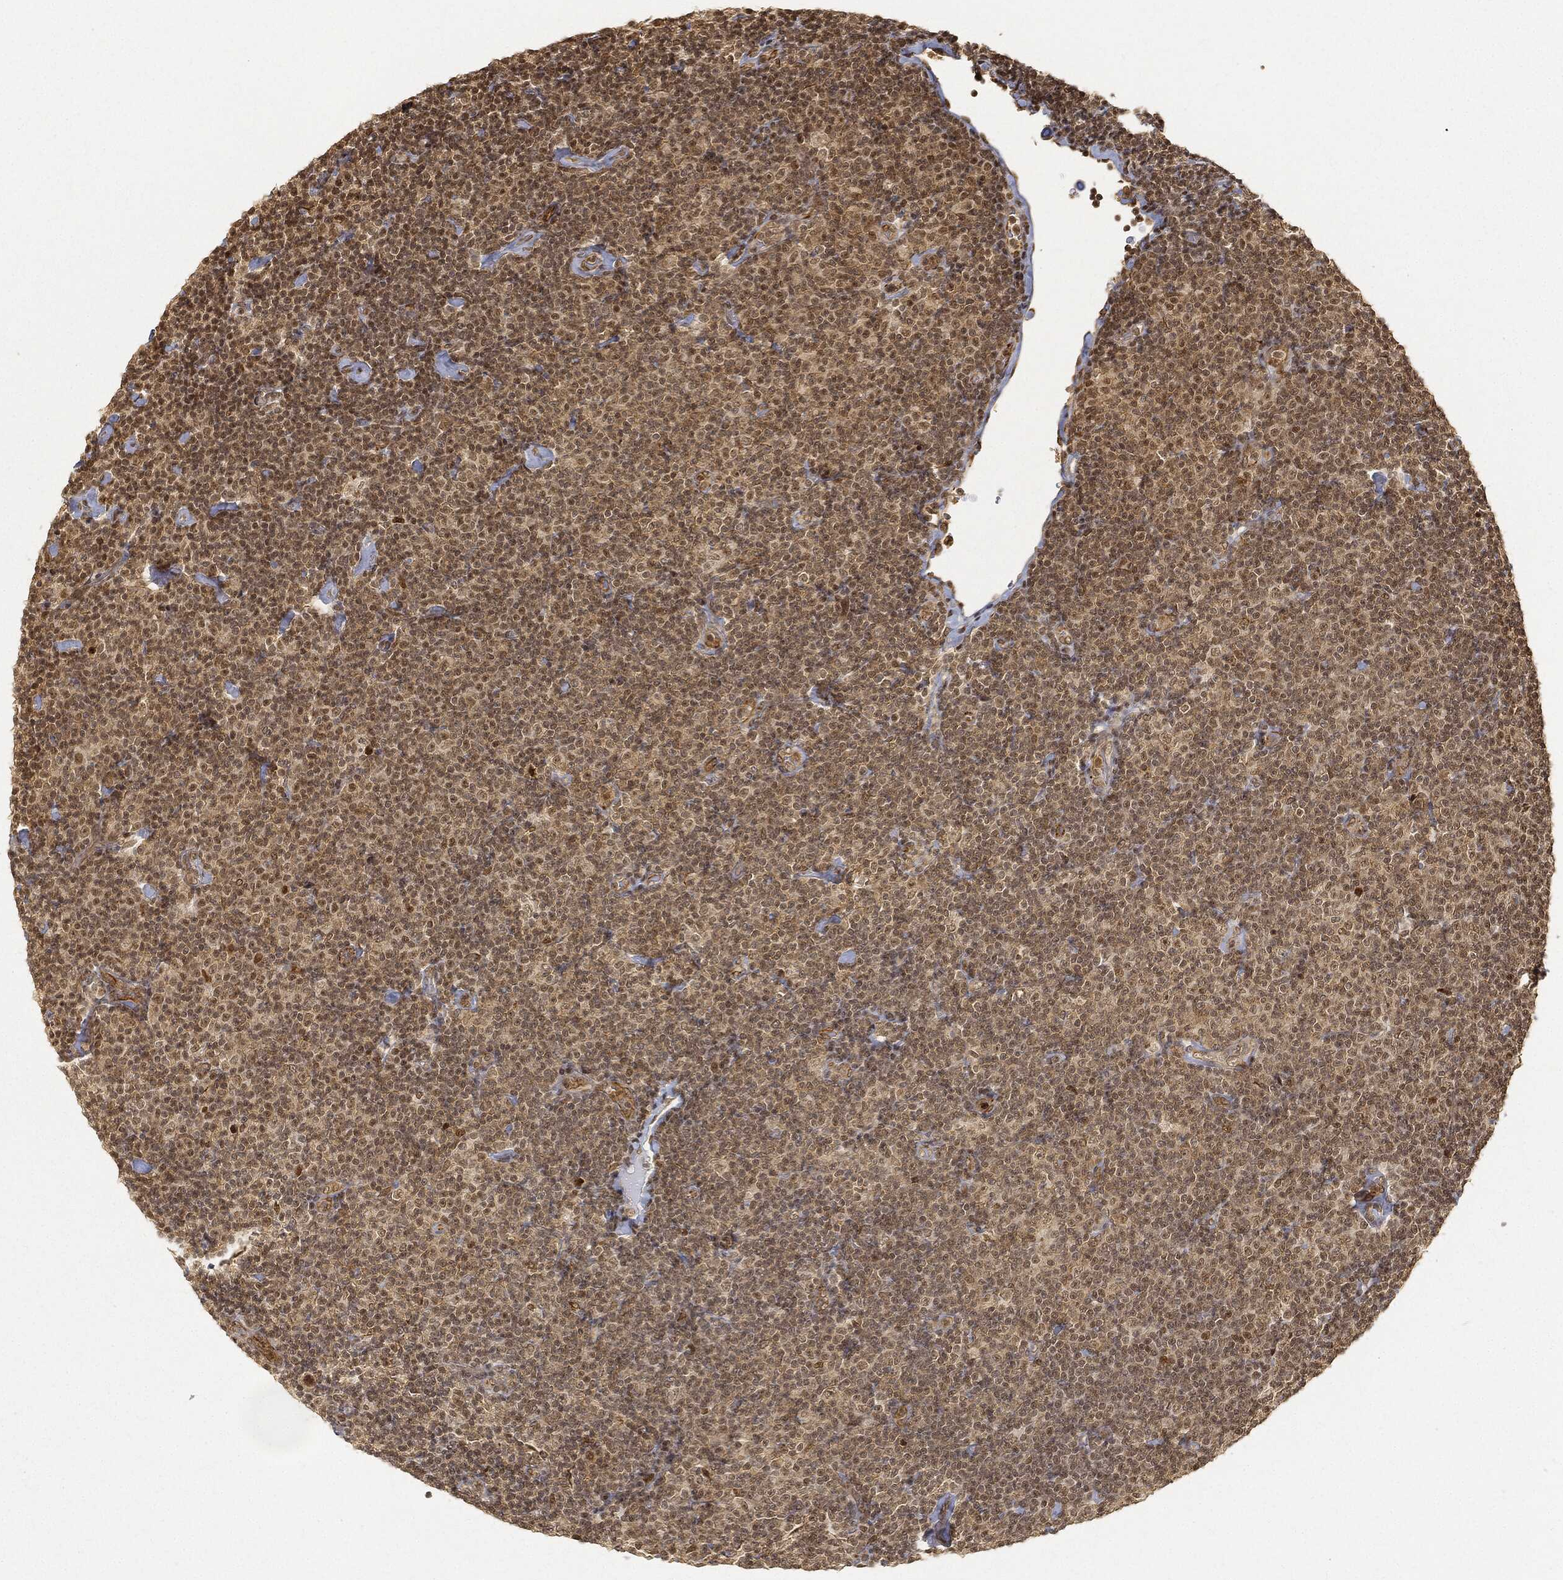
{"staining": {"intensity": "moderate", "quantity": "25%-75%", "location": "nuclear"}, "tissue": "lymphoma", "cell_type": "Tumor cells", "image_type": "cancer", "snomed": [{"axis": "morphology", "description": "Malignant lymphoma, non-Hodgkin's type, Low grade"}, {"axis": "topography", "description": "Lymph node"}], "caption": "Tumor cells exhibit medium levels of moderate nuclear positivity in approximately 25%-75% of cells in lymphoma.", "gene": "CIB1", "patient": {"sex": "male", "age": 81}}